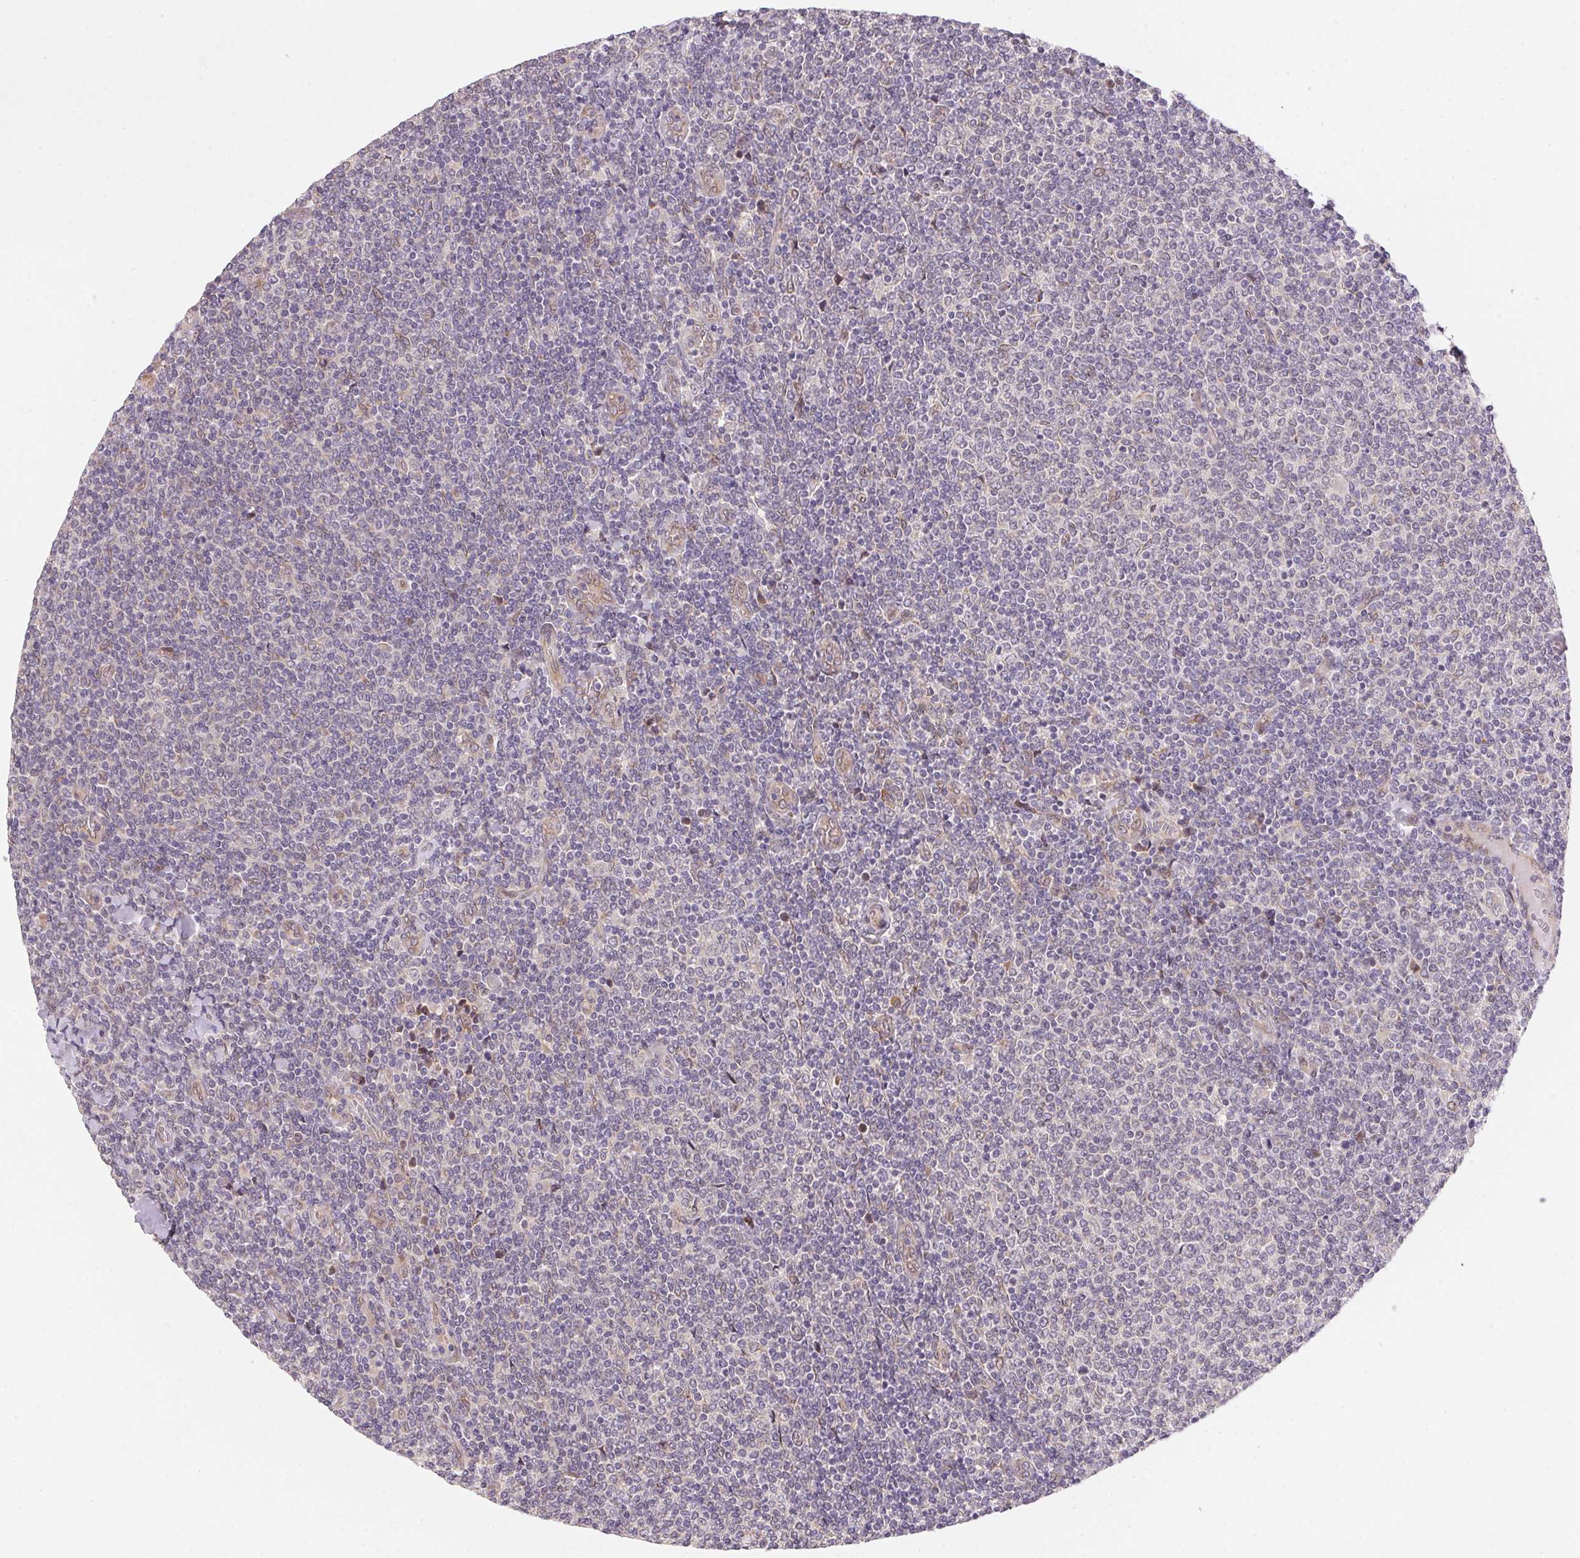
{"staining": {"intensity": "negative", "quantity": "none", "location": "none"}, "tissue": "lymphoma", "cell_type": "Tumor cells", "image_type": "cancer", "snomed": [{"axis": "morphology", "description": "Malignant lymphoma, non-Hodgkin's type, Low grade"}, {"axis": "topography", "description": "Lymph node"}], "caption": "Immunohistochemistry (IHC) photomicrograph of neoplastic tissue: malignant lymphoma, non-Hodgkin's type (low-grade) stained with DAB (3,3'-diaminobenzidine) exhibits no significant protein staining in tumor cells.", "gene": "EI24", "patient": {"sex": "male", "age": 52}}